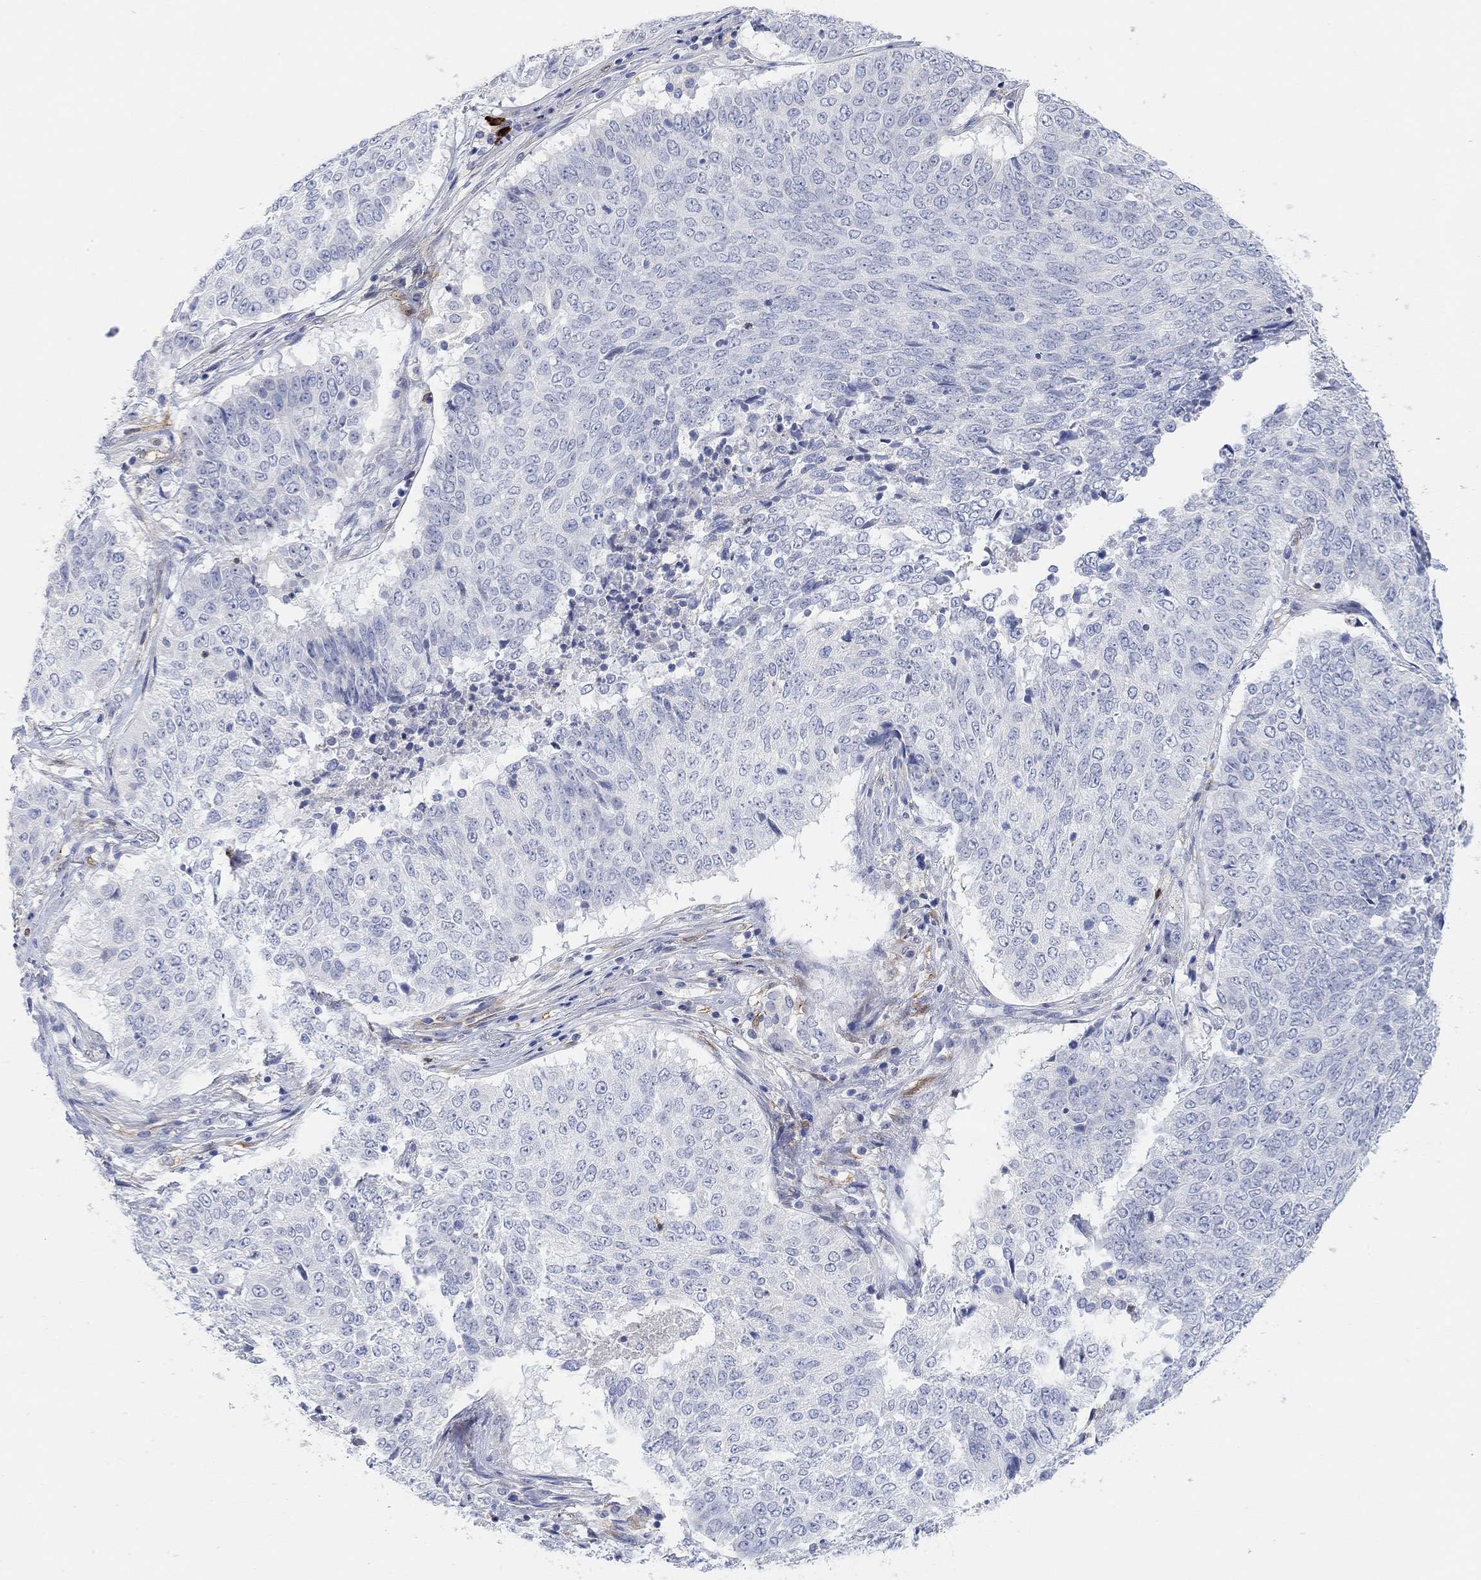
{"staining": {"intensity": "negative", "quantity": "none", "location": "none"}, "tissue": "lung cancer", "cell_type": "Tumor cells", "image_type": "cancer", "snomed": [{"axis": "morphology", "description": "Squamous cell carcinoma, NOS"}, {"axis": "topography", "description": "Lung"}], "caption": "Histopathology image shows no protein expression in tumor cells of lung cancer (squamous cell carcinoma) tissue. (Brightfield microscopy of DAB immunohistochemistry at high magnification).", "gene": "VAT1L", "patient": {"sex": "male", "age": 64}}